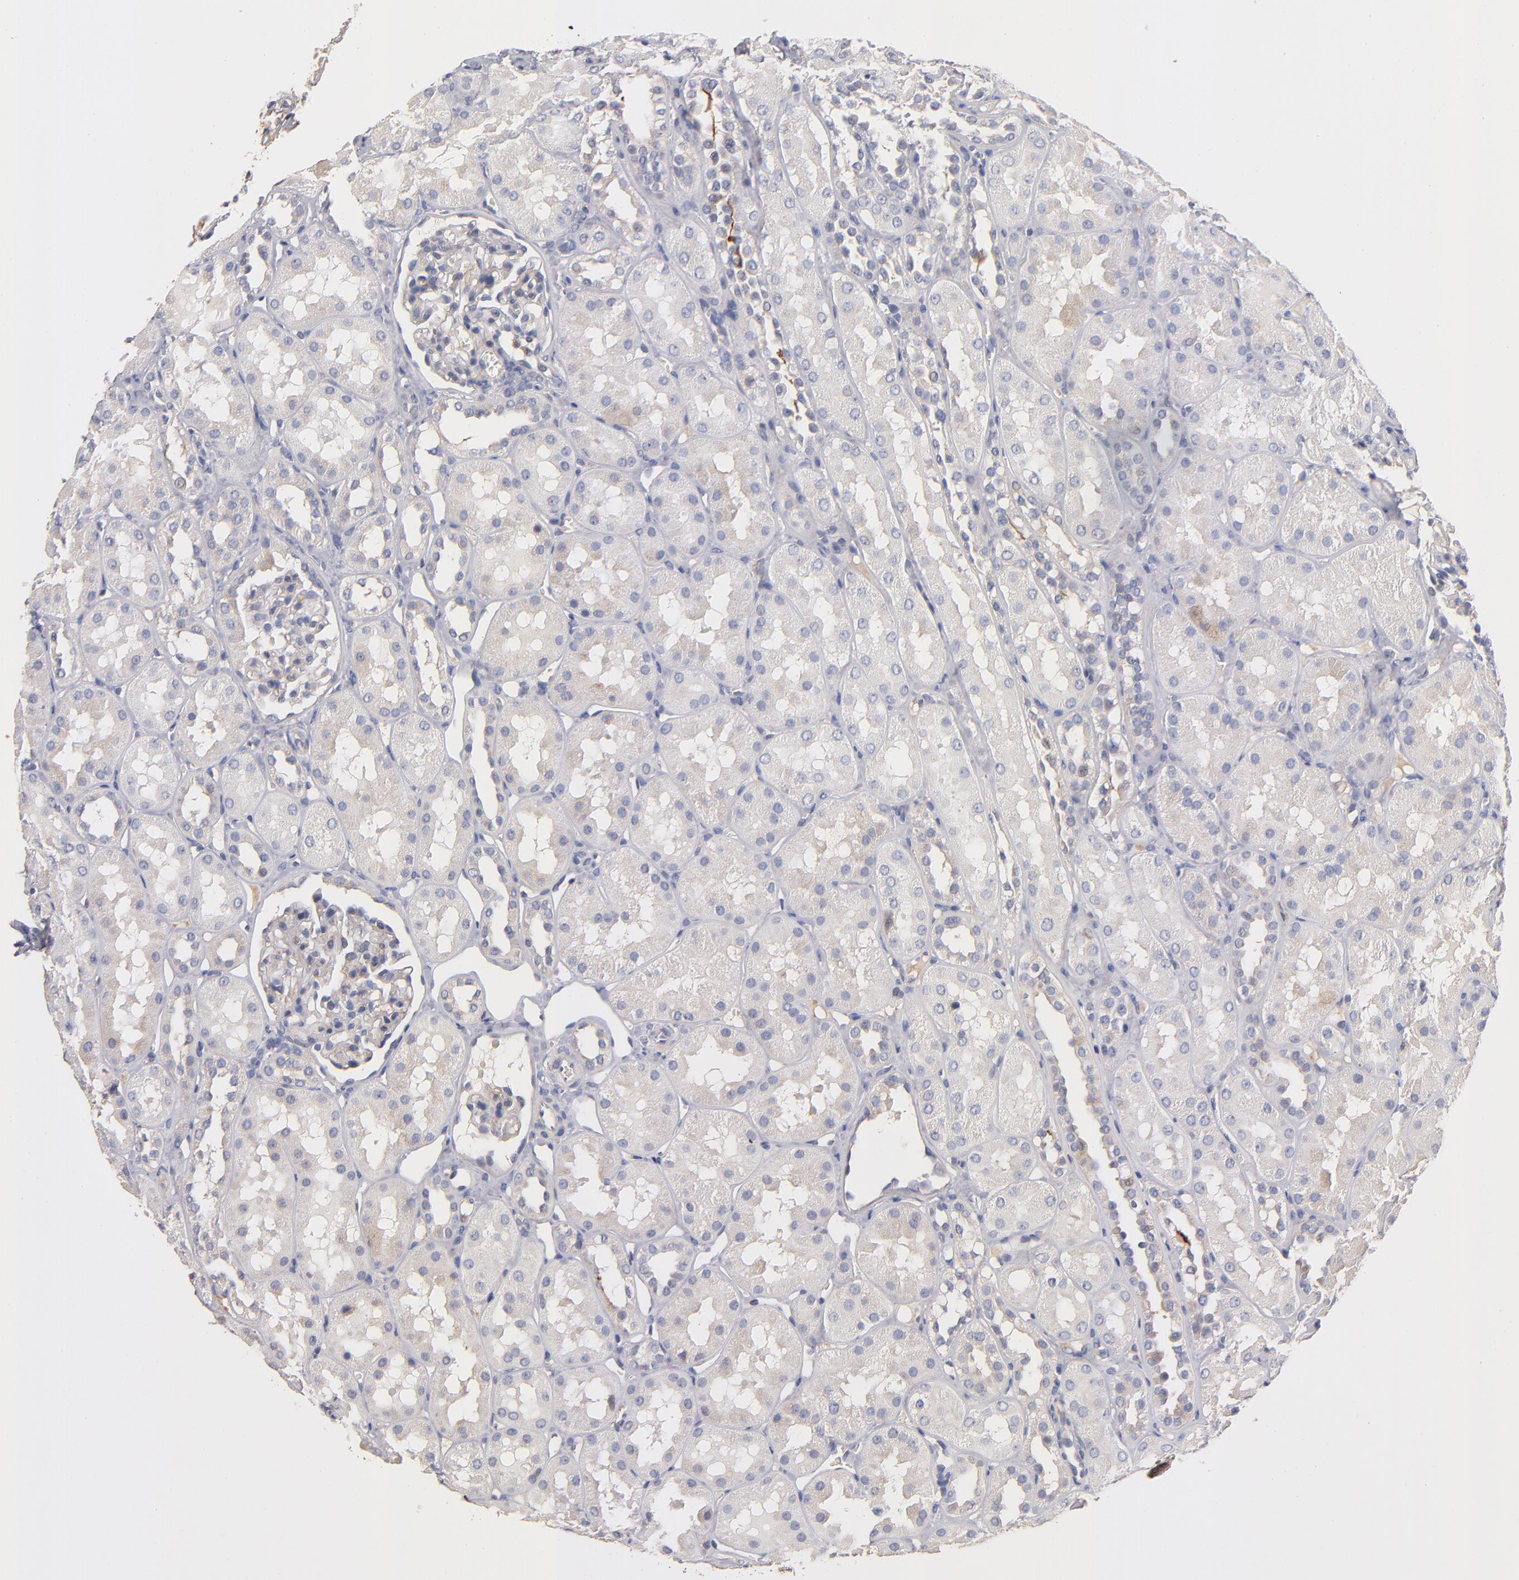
{"staining": {"intensity": "weak", "quantity": "<25%", "location": "cytoplasmic/membranous"}, "tissue": "kidney", "cell_type": "Cells in glomeruli", "image_type": "normal", "snomed": [{"axis": "morphology", "description": "Normal tissue, NOS"}, {"axis": "topography", "description": "Kidney"}], "caption": "Unremarkable kidney was stained to show a protein in brown. There is no significant expression in cells in glomeruli. (Immunohistochemistry, brightfield microscopy, high magnification).", "gene": "DACT1", "patient": {"sex": "male", "age": 16}}